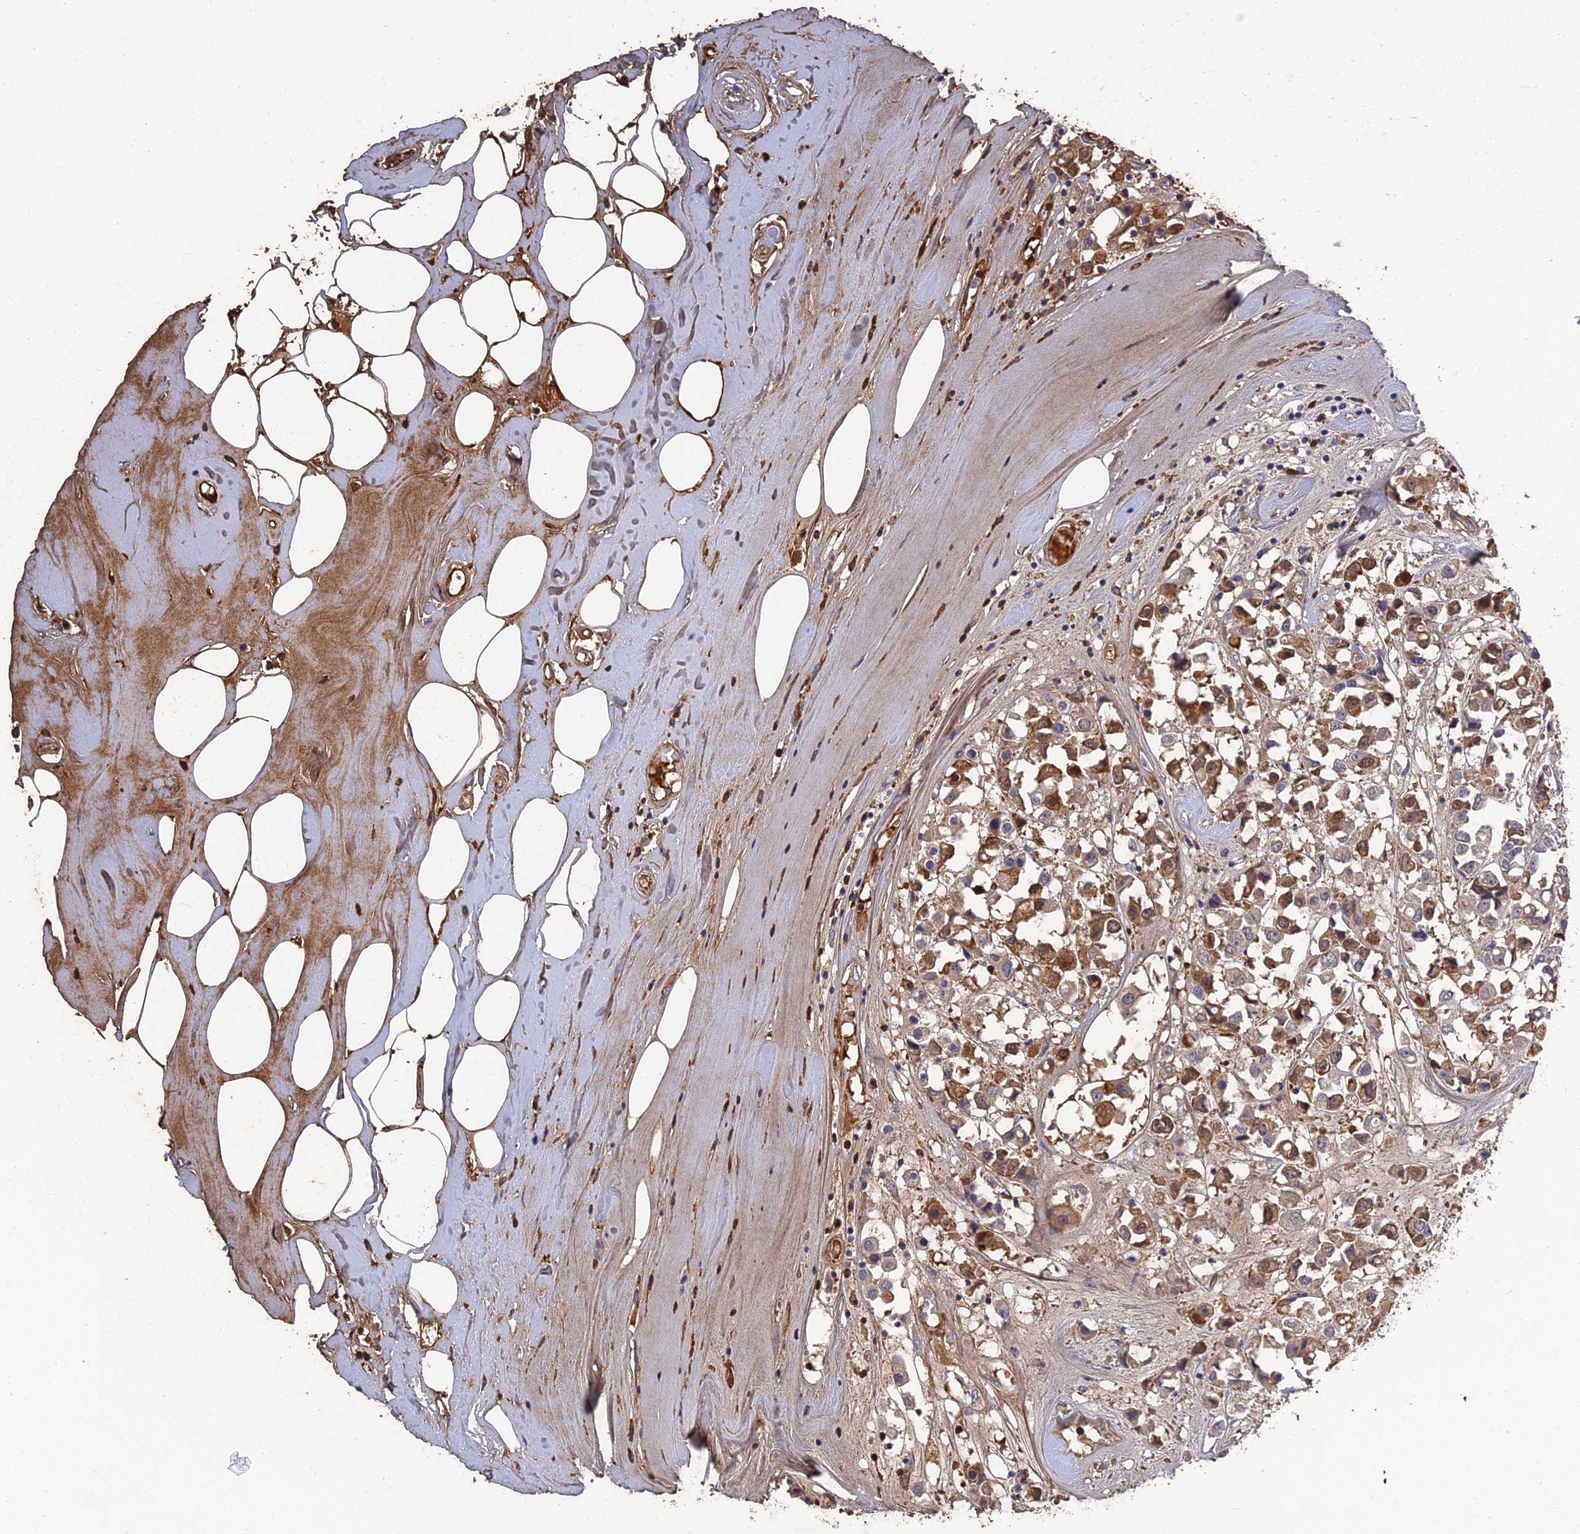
{"staining": {"intensity": "strong", "quantity": "25%-75%", "location": "cytoplasmic/membranous"}, "tissue": "breast cancer", "cell_type": "Tumor cells", "image_type": "cancer", "snomed": [{"axis": "morphology", "description": "Duct carcinoma"}, {"axis": "topography", "description": "Breast"}], "caption": "The photomicrograph shows staining of breast cancer, revealing strong cytoplasmic/membranous protein staining (brown color) within tumor cells.", "gene": "PZP", "patient": {"sex": "female", "age": 61}}